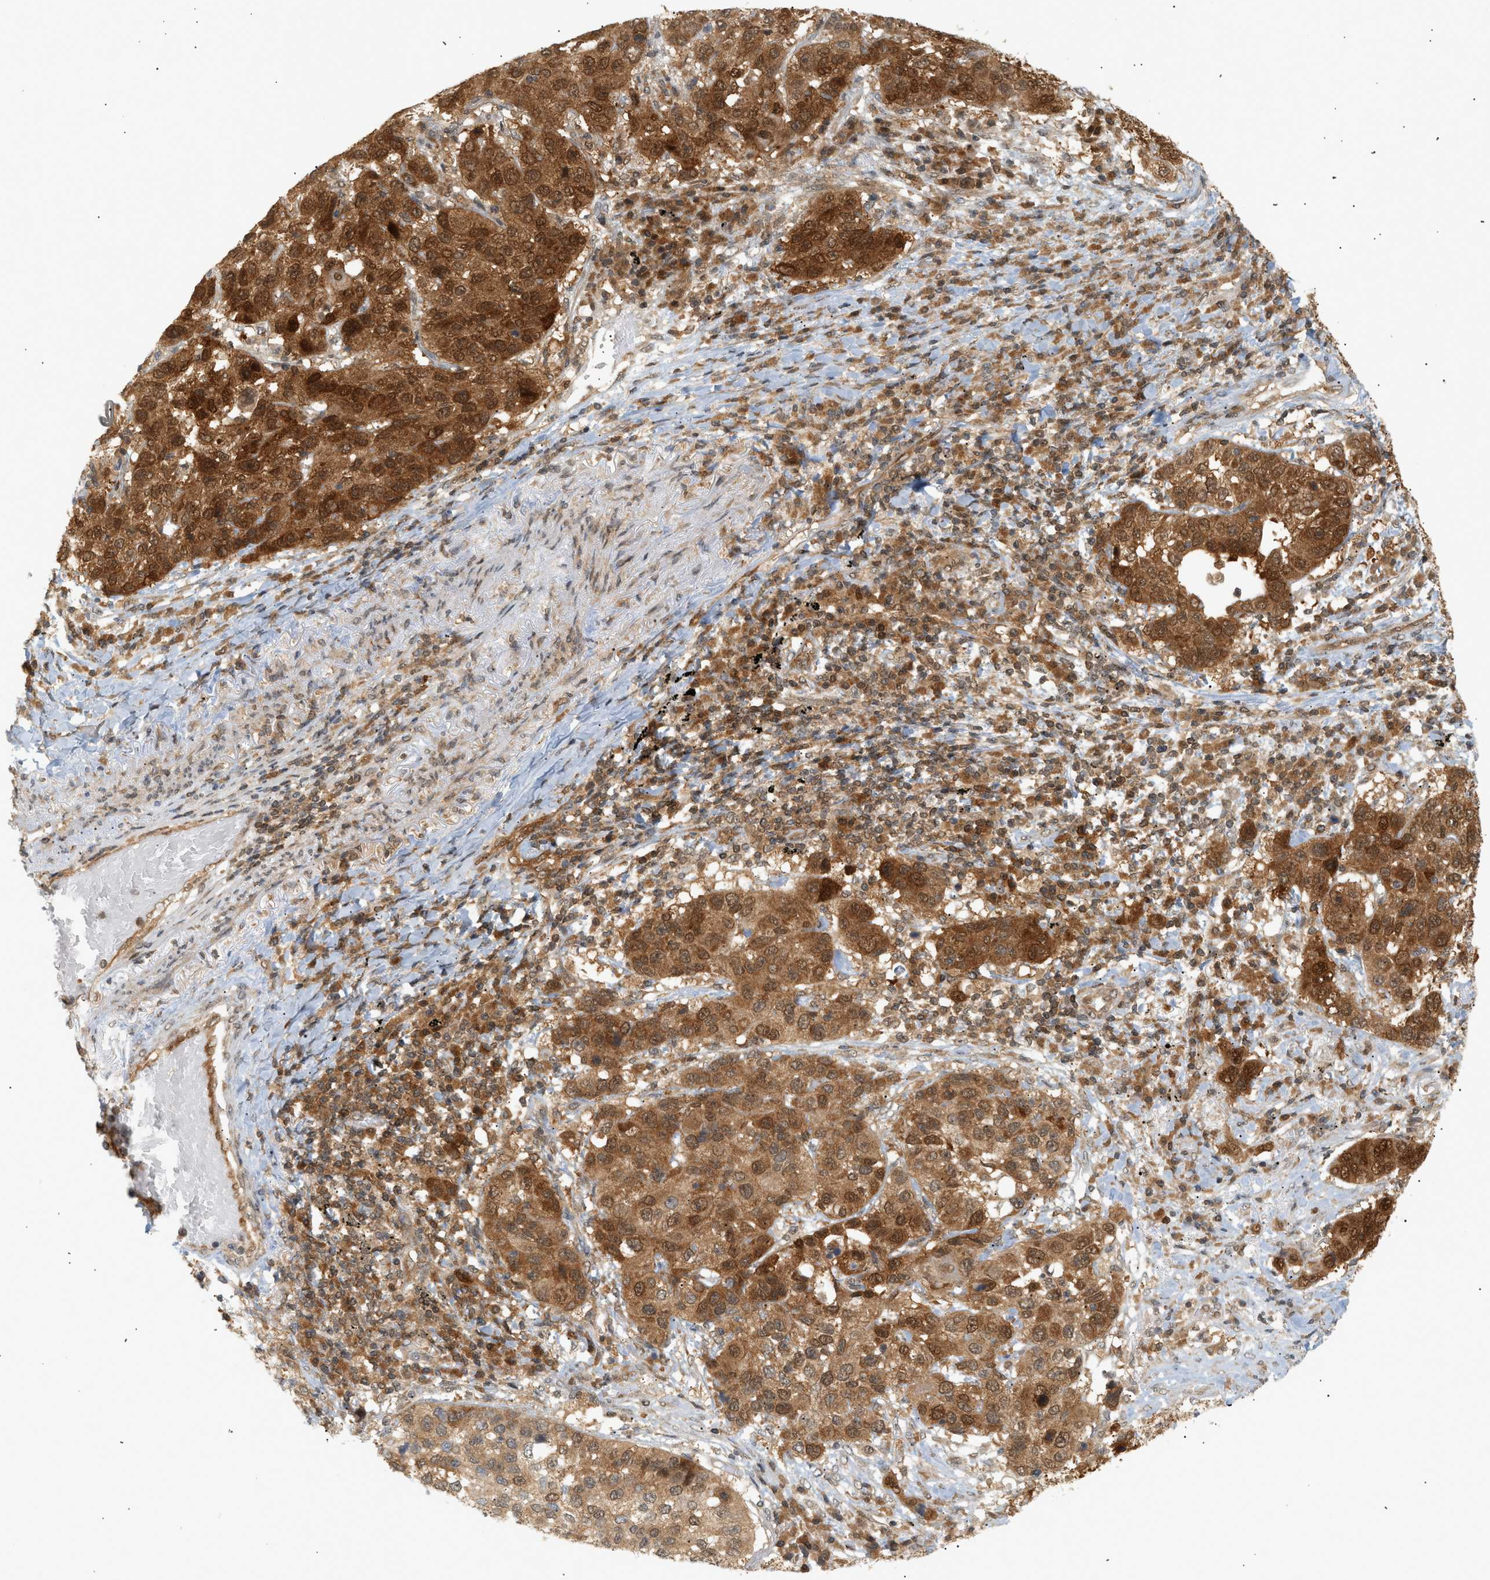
{"staining": {"intensity": "strong", "quantity": ">75%", "location": "cytoplasmic/membranous,nuclear"}, "tissue": "lung cancer", "cell_type": "Tumor cells", "image_type": "cancer", "snomed": [{"axis": "morphology", "description": "Squamous cell carcinoma, NOS"}, {"axis": "topography", "description": "Lung"}], "caption": "IHC of human lung squamous cell carcinoma displays high levels of strong cytoplasmic/membranous and nuclear expression in approximately >75% of tumor cells.", "gene": "SHC1", "patient": {"sex": "male", "age": 57}}